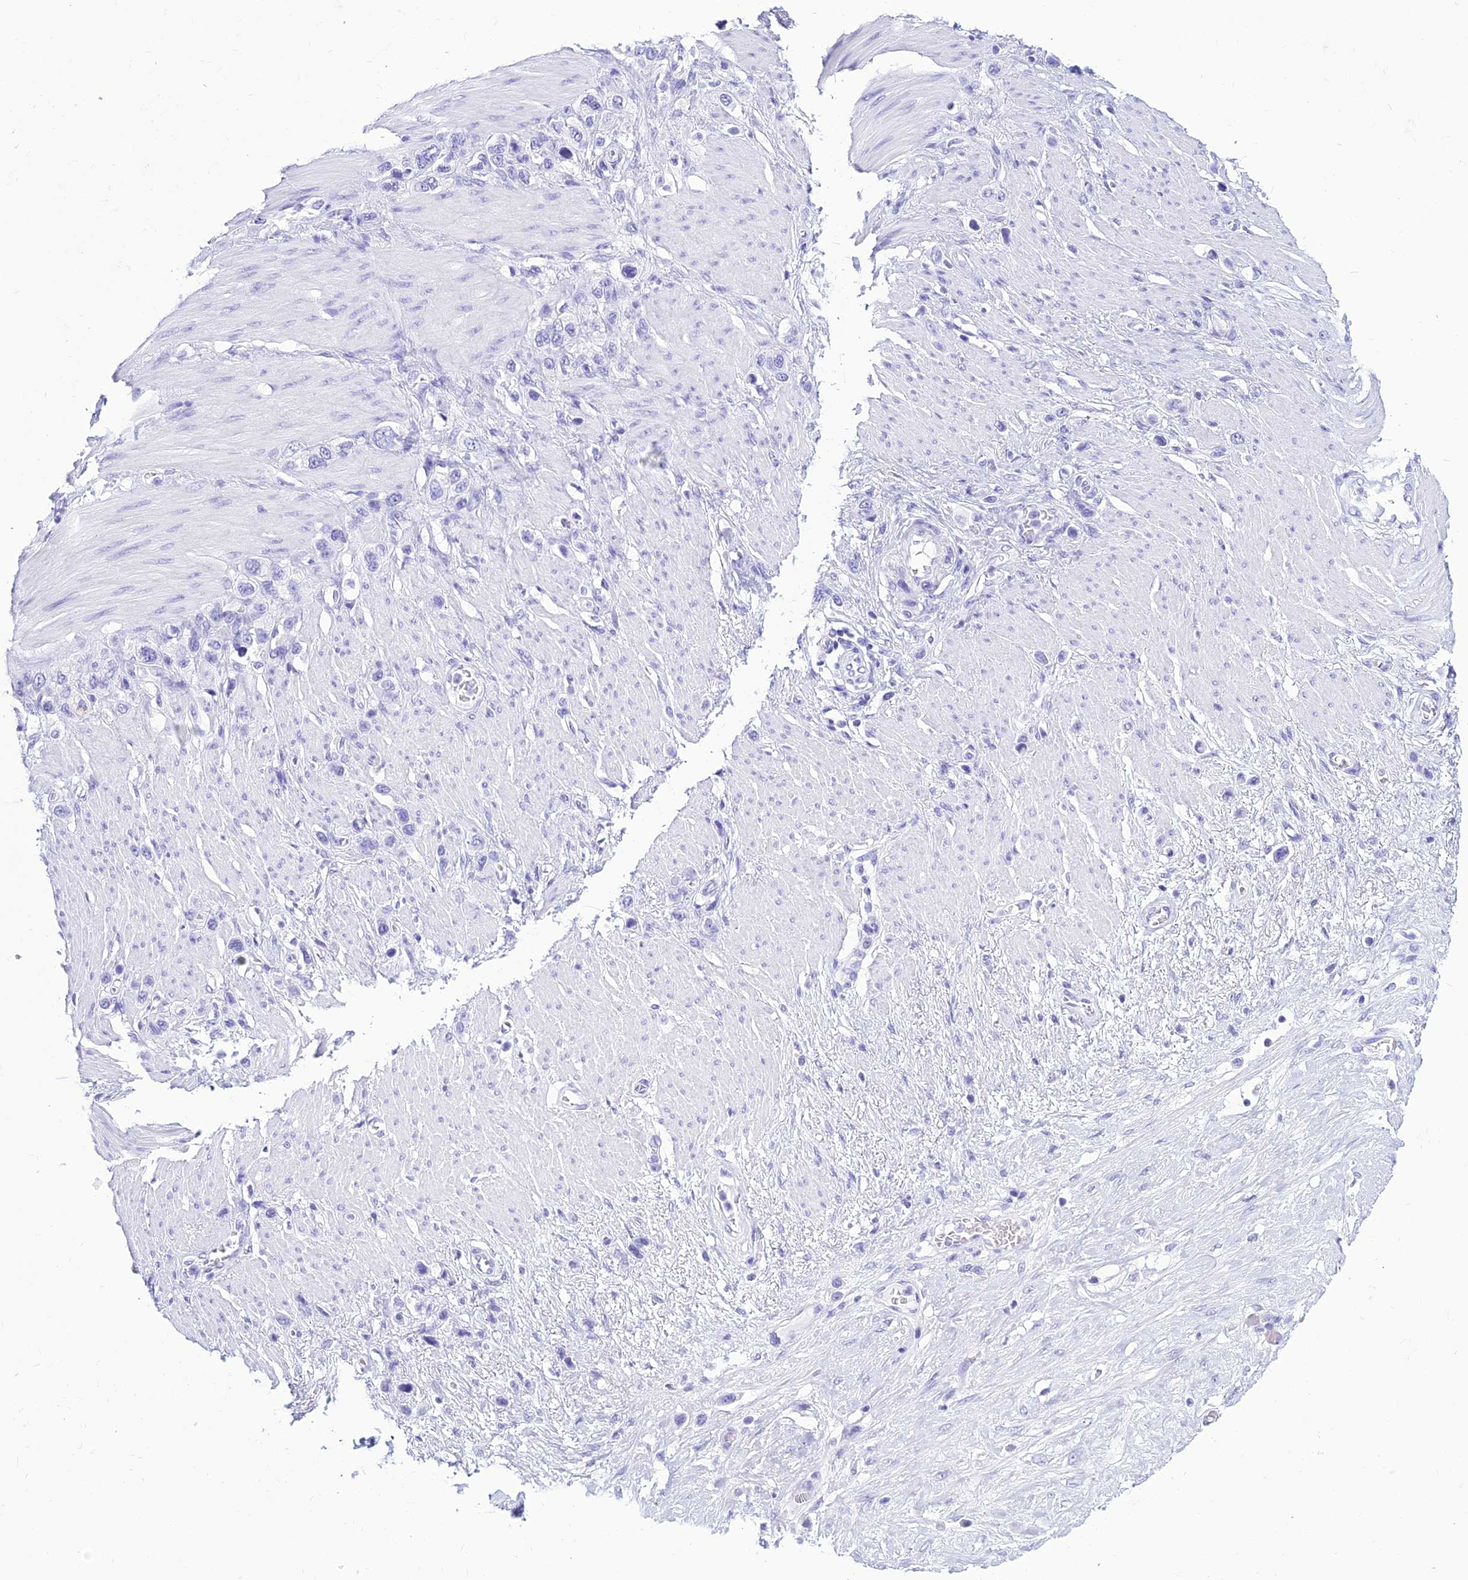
{"staining": {"intensity": "negative", "quantity": "none", "location": "none"}, "tissue": "stomach cancer", "cell_type": "Tumor cells", "image_type": "cancer", "snomed": [{"axis": "morphology", "description": "Adenocarcinoma, NOS"}, {"axis": "morphology", "description": "Adenocarcinoma, High grade"}, {"axis": "topography", "description": "Stomach, upper"}, {"axis": "topography", "description": "Stomach, lower"}], "caption": "The IHC photomicrograph has no significant staining in tumor cells of stomach cancer tissue.", "gene": "ZNF442", "patient": {"sex": "female", "age": 65}}